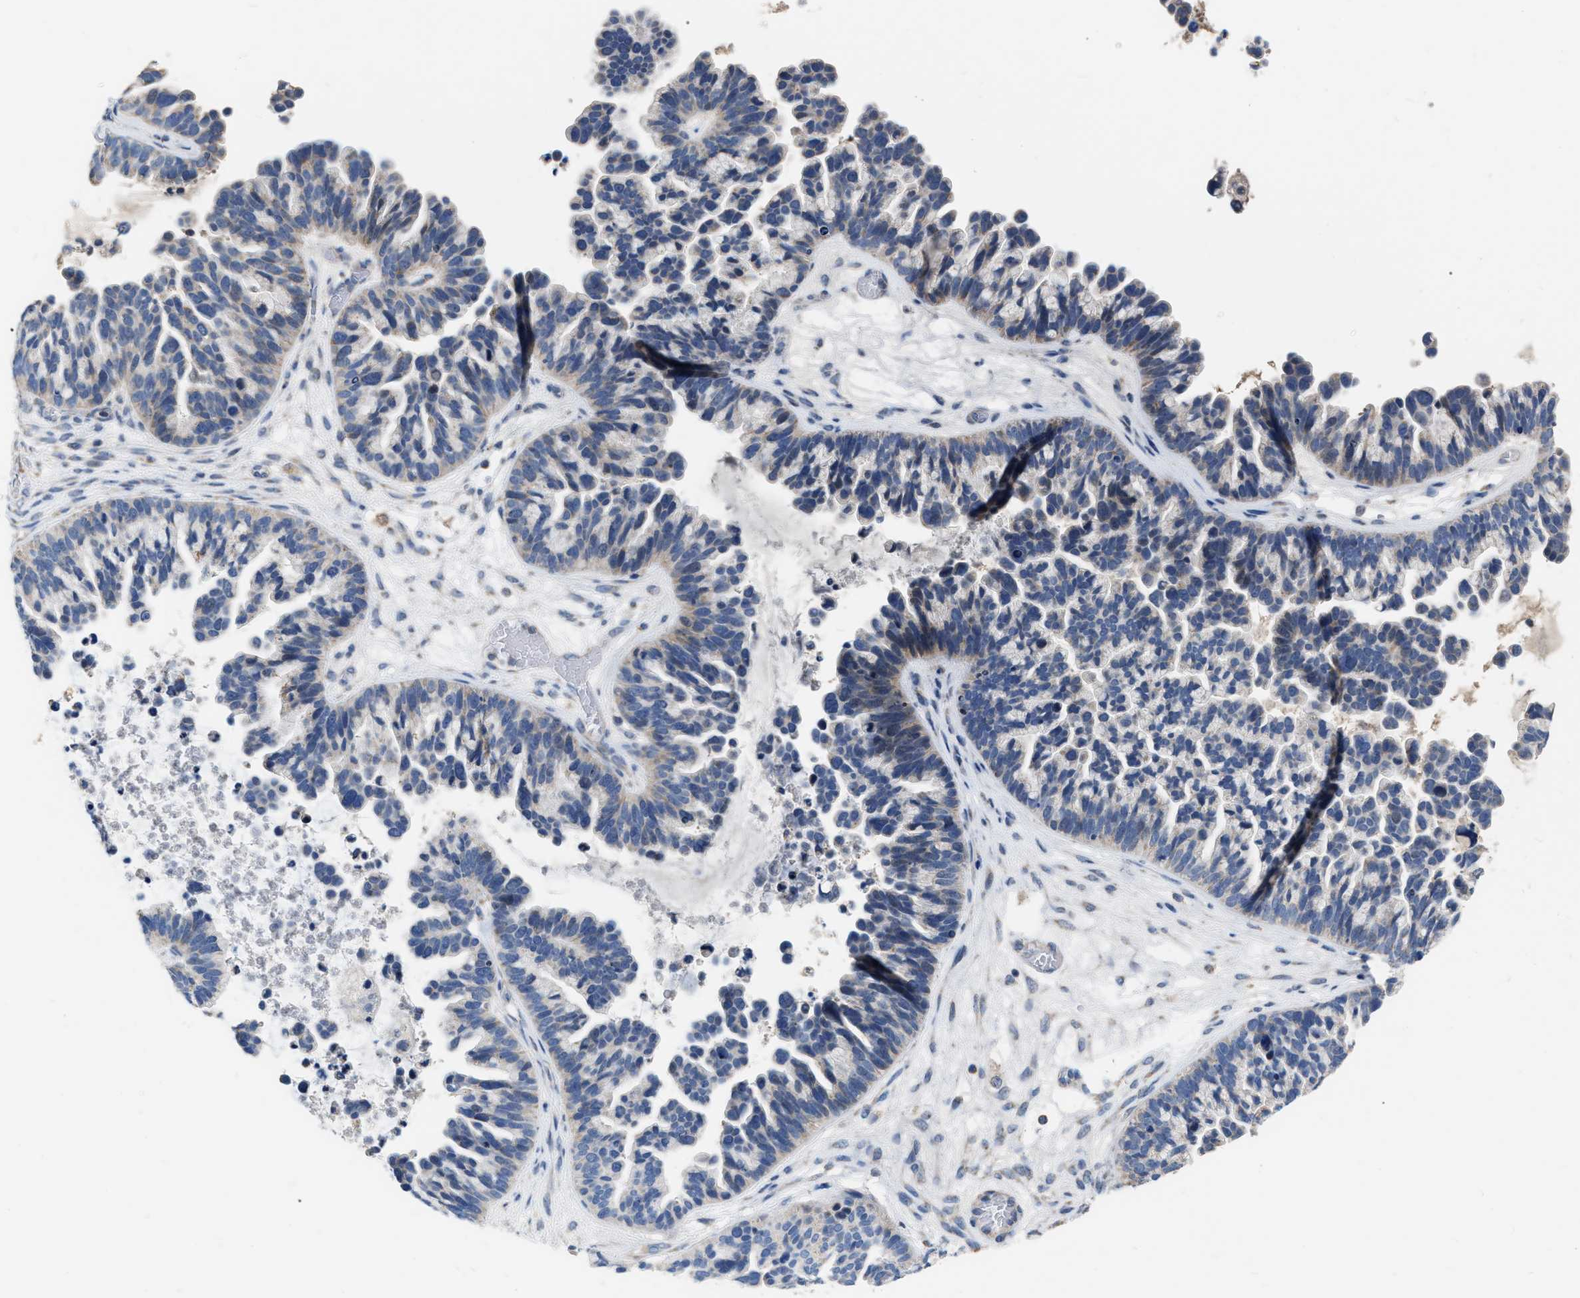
{"staining": {"intensity": "negative", "quantity": "none", "location": "none"}, "tissue": "ovarian cancer", "cell_type": "Tumor cells", "image_type": "cancer", "snomed": [{"axis": "morphology", "description": "Cystadenocarcinoma, serous, NOS"}, {"axis": "topography", "description": "Ovary"}], "caption": "This is an immunohistochemistry micrograph of serous cystadenocarcinoma (ovarian). There is no positivity in tumor cells.", "gene": "DDX56", "patient": {"sex": "female", "age": 56}}